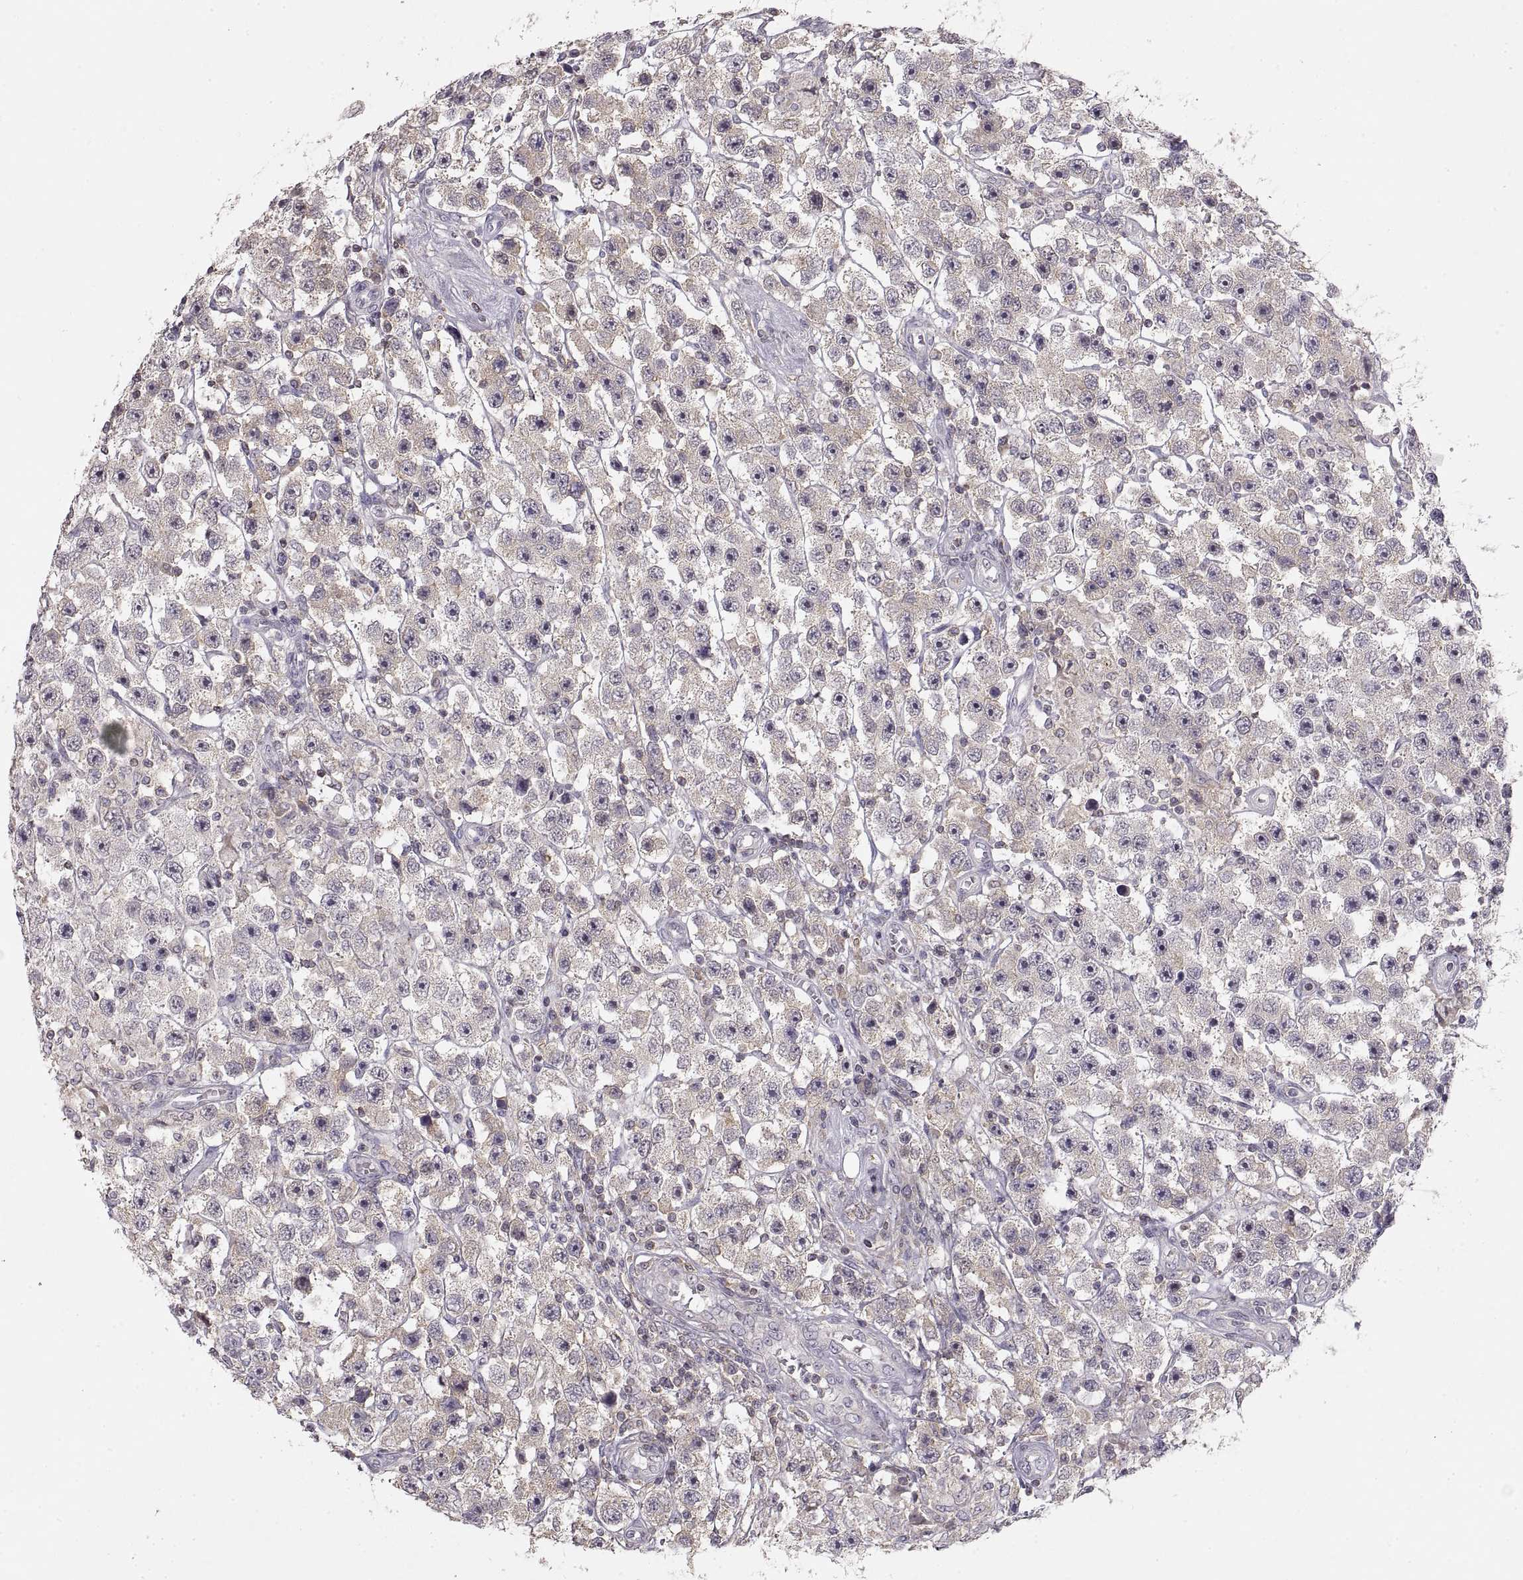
{"staining": {"intensity": "weak", "quantity": ">75%", "location": "cytoplasmic/membranous"}, "tissue": "testis cancer", "cell_type": "Tumor cells", "image_type": "cancer", "snomed": [{"axis": "morphology", "description": "Seminoma, NOS"}, {"axis": "topography", "description": "Testis"}], "caption": "This is a micrograph of IHC staining of seminoma (testis), which shows weak expression in the cytoplasmic/membranous of tumor cells.", "gene": "ADAM11", "patient": {"sex": "male", "age": 45}}